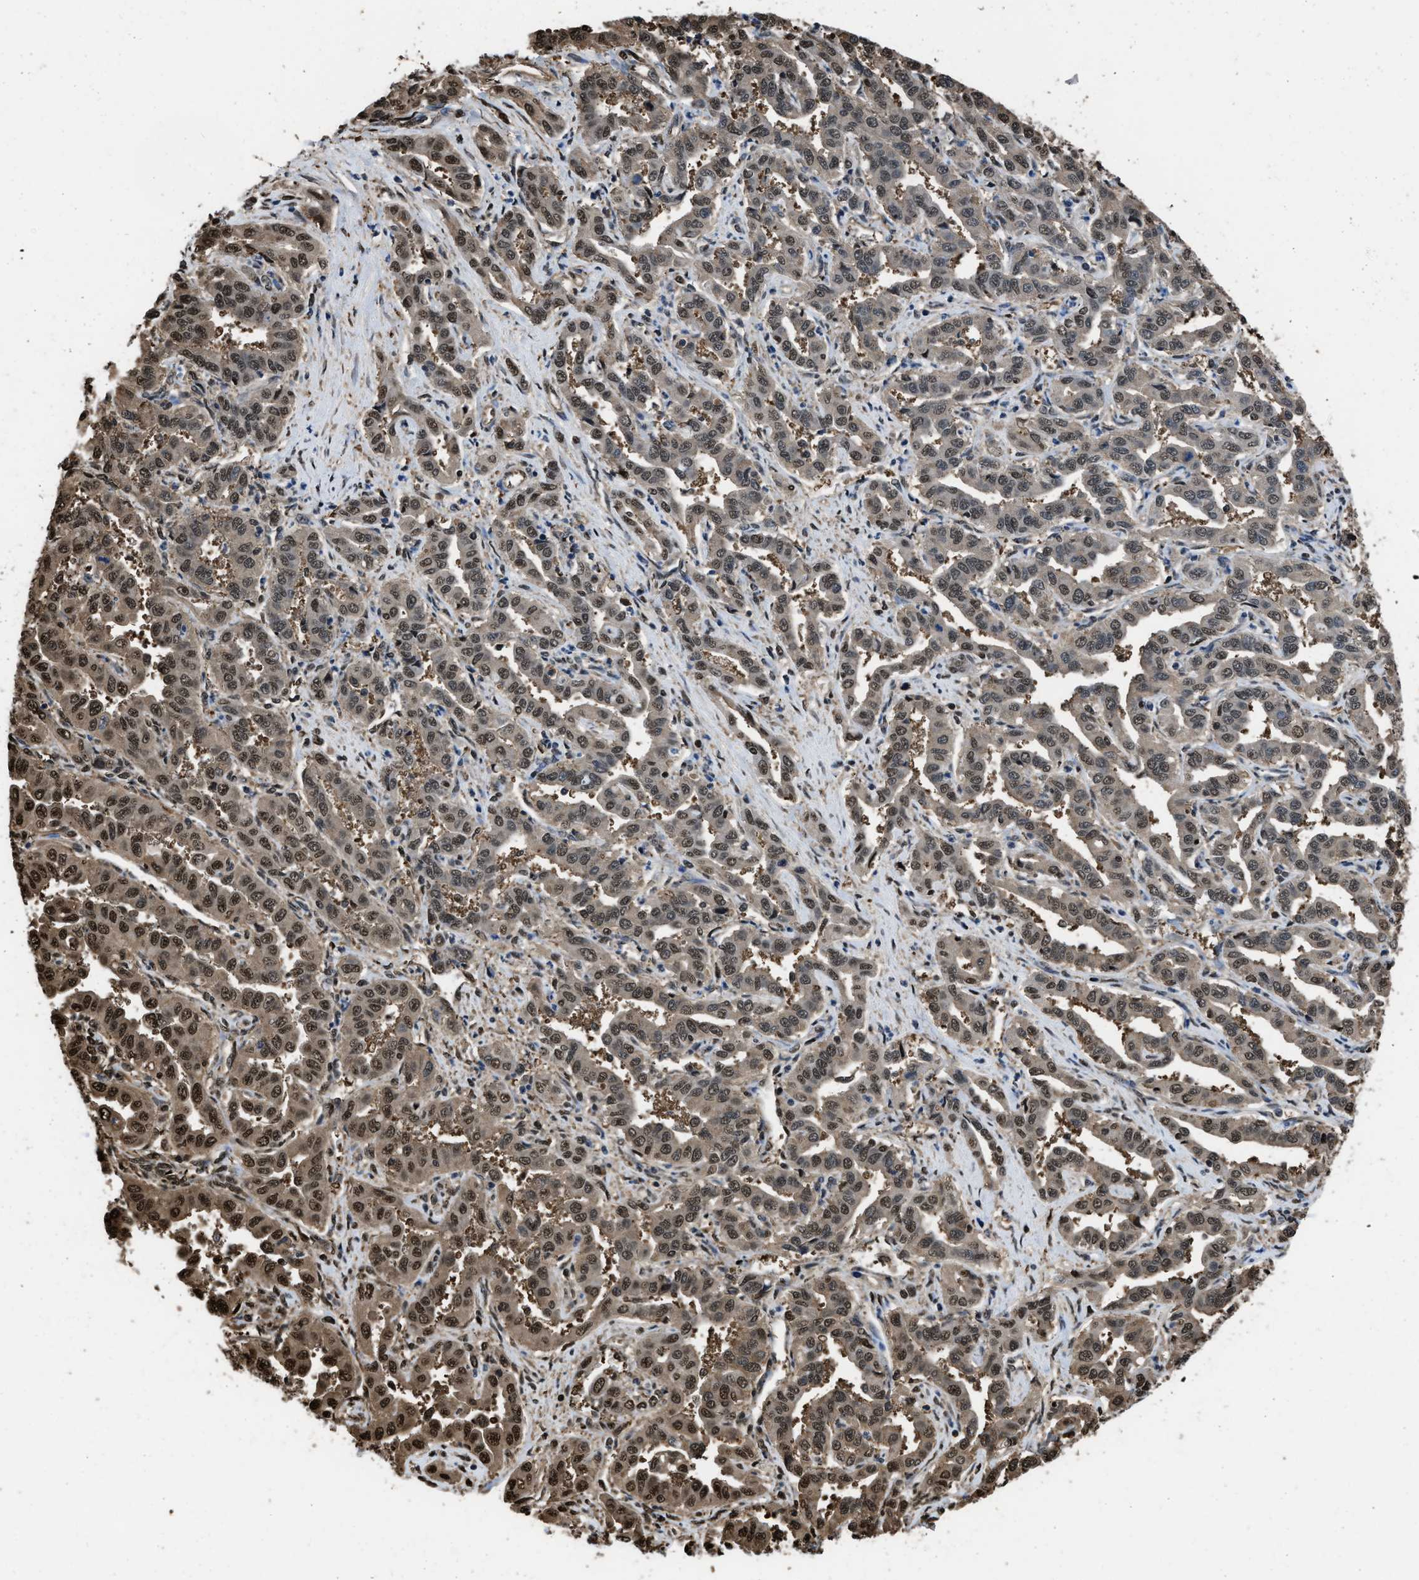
{"staining": {"intensity": "moderate", "quantity": "25%-75%", "location": "cytoplasmic/membranous,nuclear"}, "tissue": "liver cancer", "cell_type": "Tumor cells", "image_type": "cancer", "snomed": [{"axis": "morphology", "description": "Cholangiocarcinoma"}, {"axis": "topography", "description": "Liver"}], "caption": "Liver cancer stained with a protein marker reveals moderate staining in tumor cells.", "gene": "FNTA", "patient": {"sex": "male", "age": 59}}